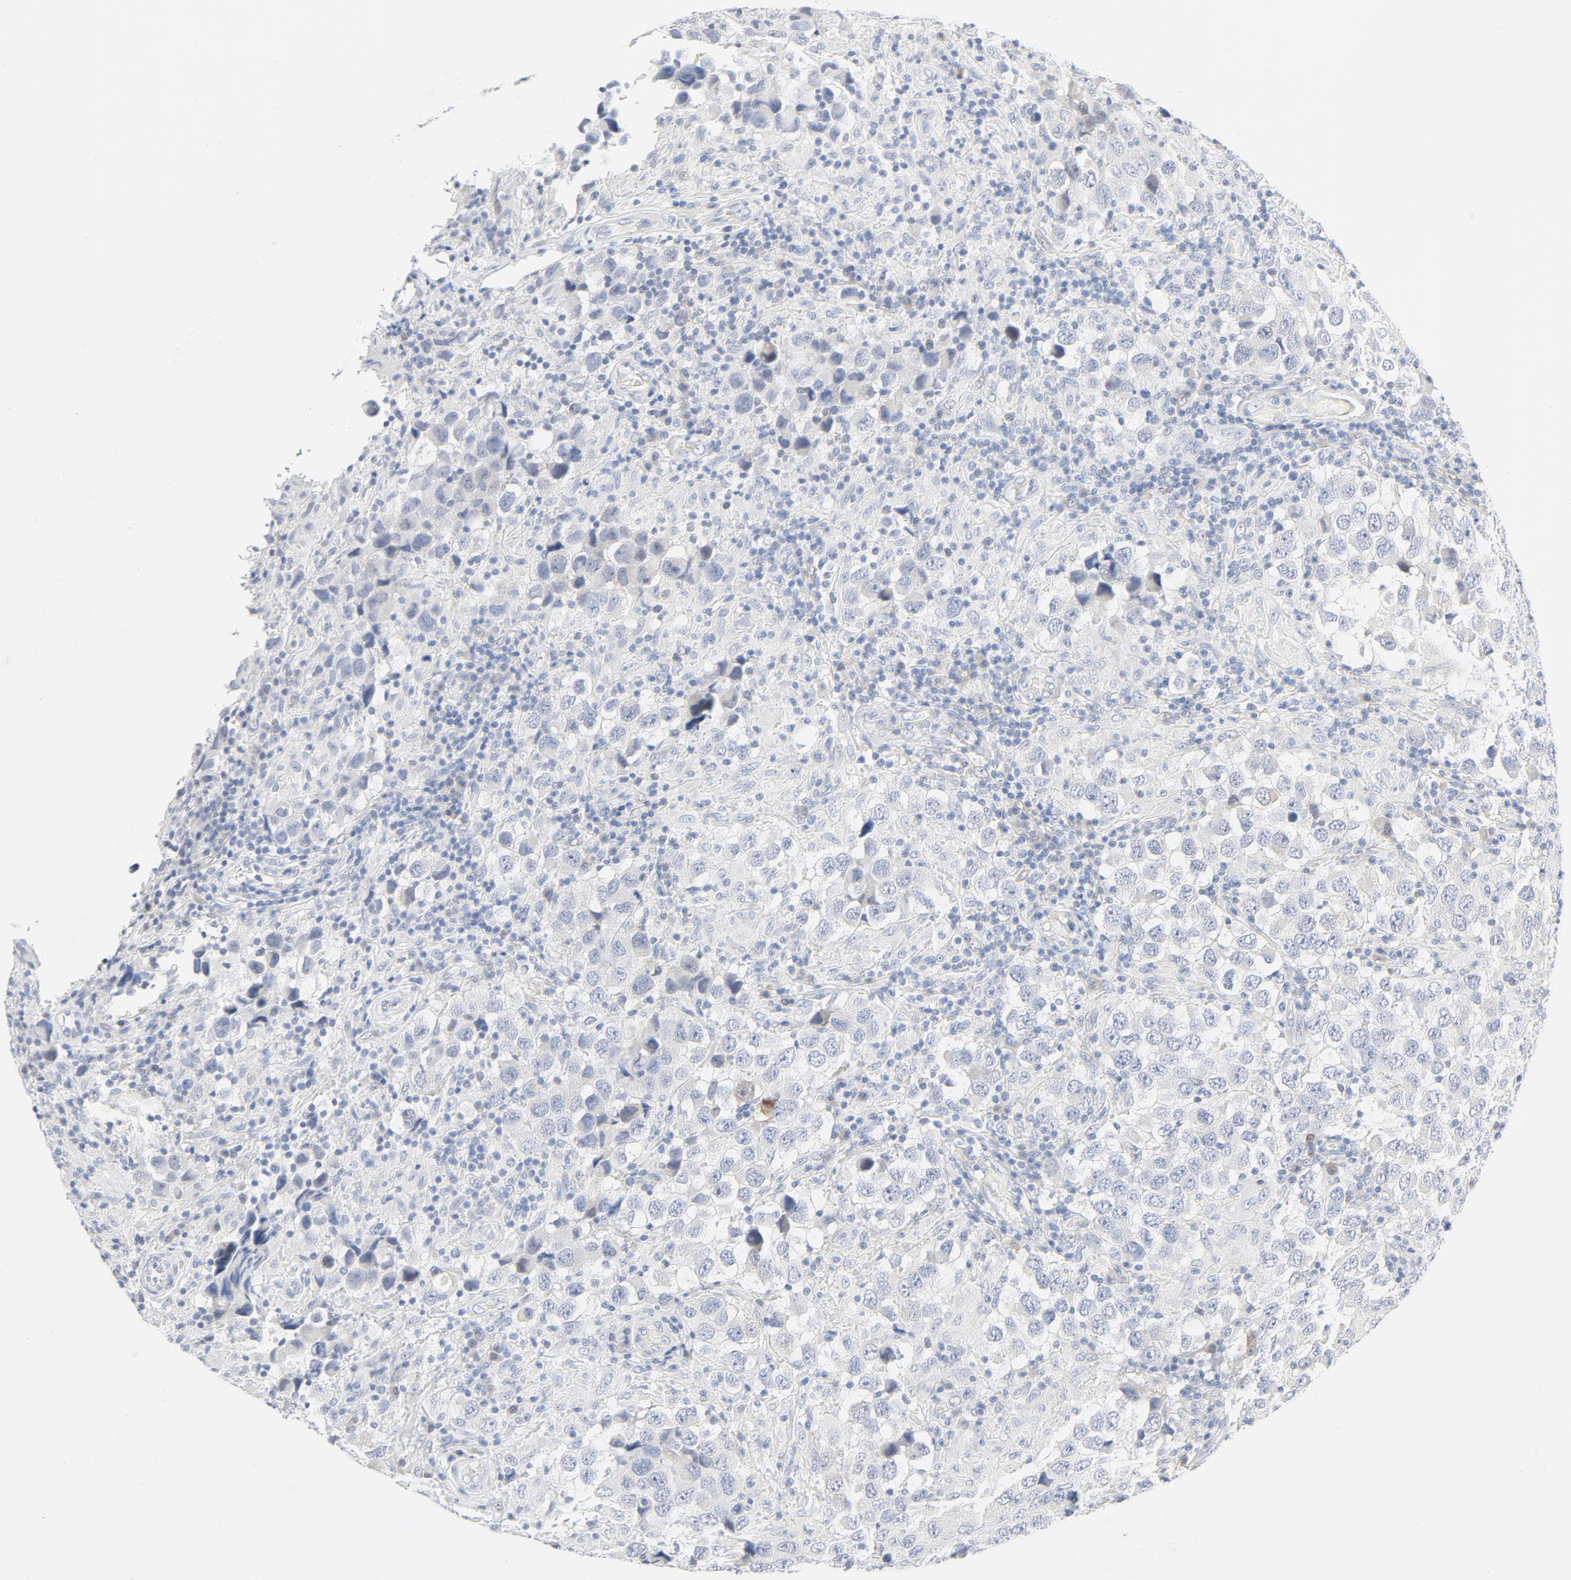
{"staining": {"intensity": "weak", "quantity": "<25%", "location": "cytoplasmic/membranous"}, "tissue": "testis cancer", "cell_type": "Tumor cells", "image_type": "cancer", "snomed": [{"axis": "morphology", "description": "Carcinoma, Embryonal, NOS"}, {"axis": "topography", "description": "Testis"}], "caption": "Testis cancer (embryonal carcinoma) stained for a protein using IHC exhibits no expression tumor cells.", "gene": "PGM1", "patient": {"sex": "male", "age": 21}}